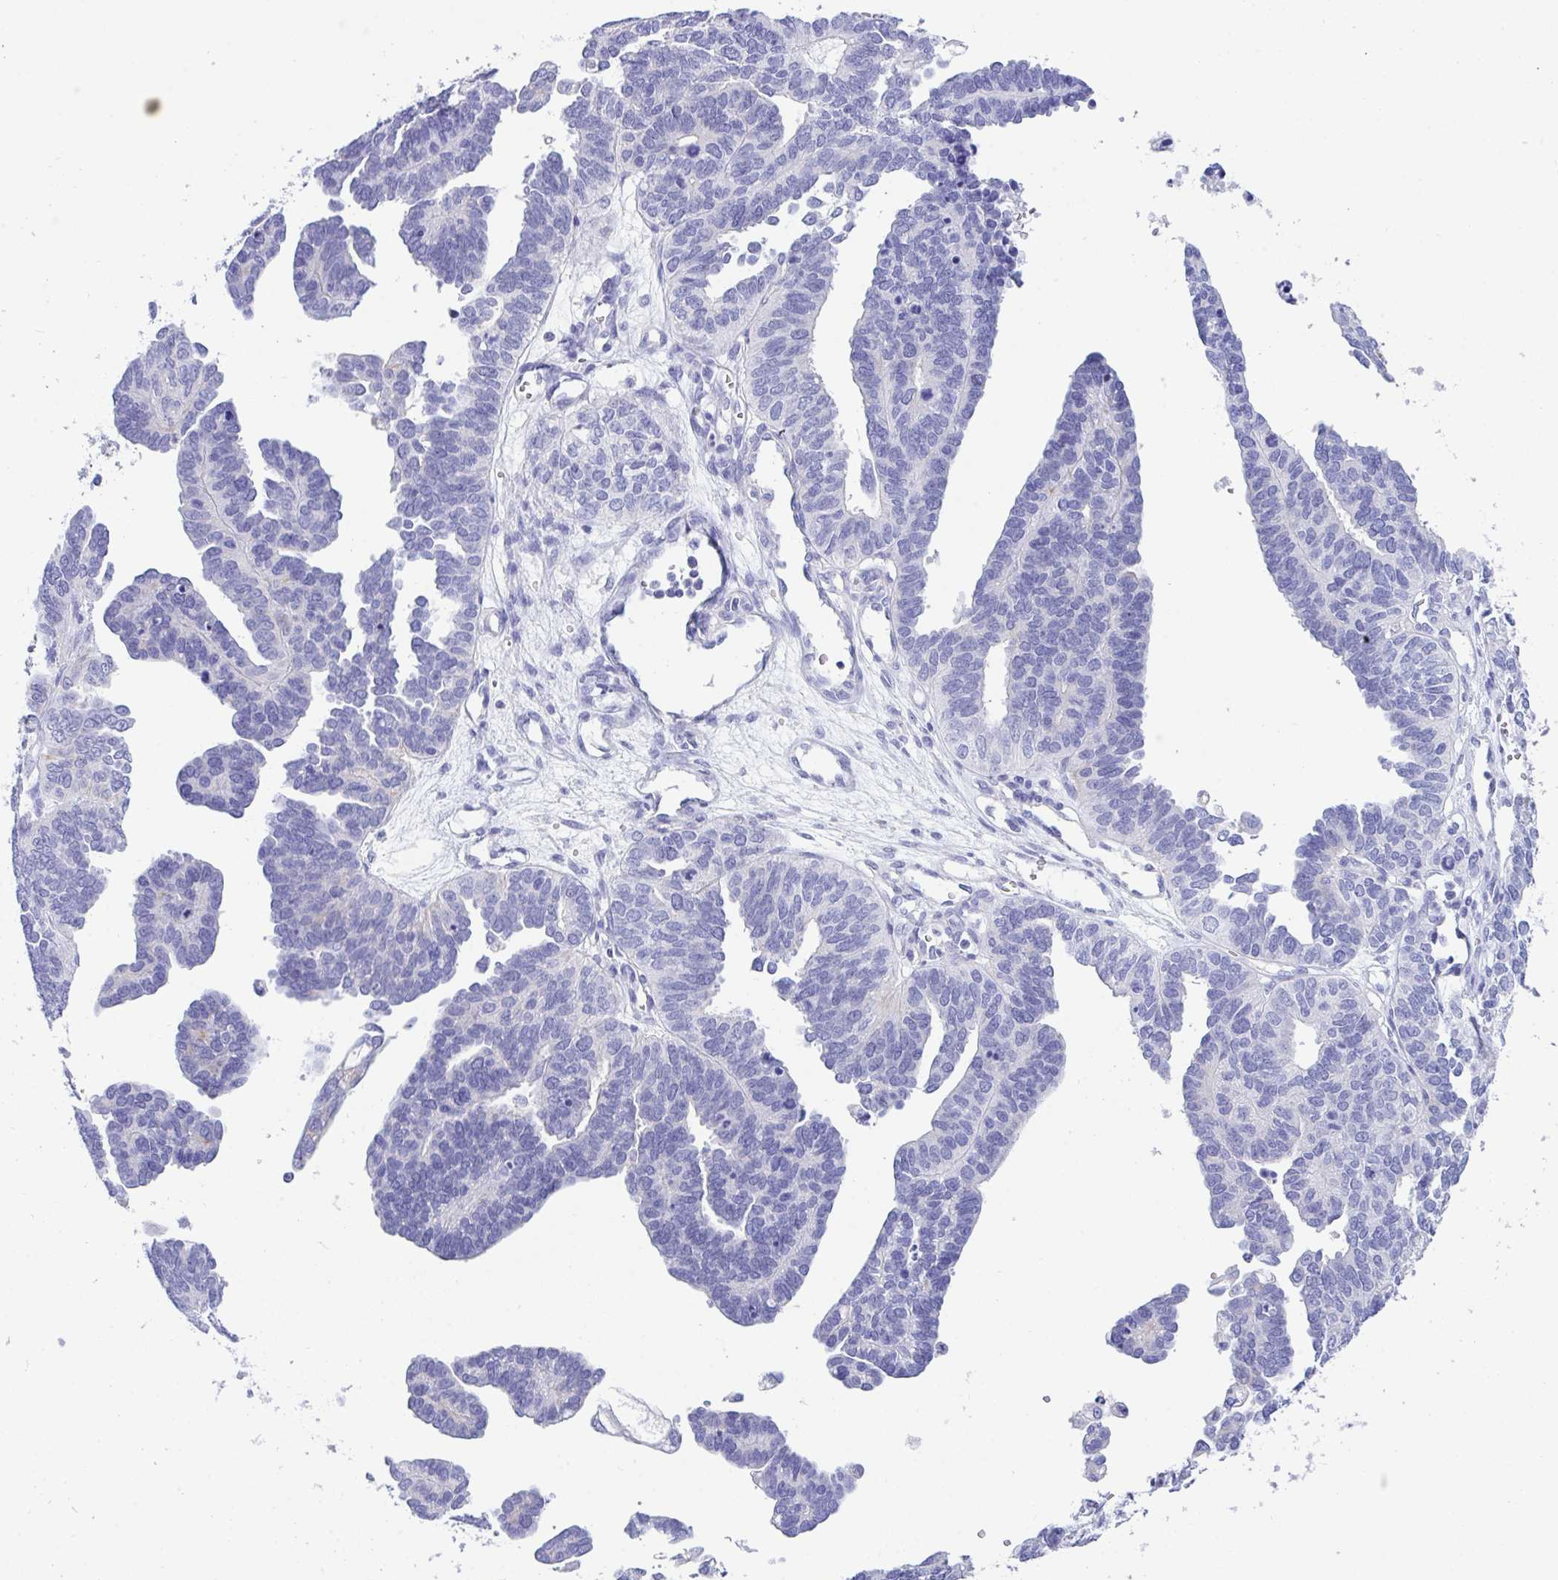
{"staining": {"intensity": "negative", "quantity": "none", "location": "none"}, "tissue": "ovarian cancer", "cell_type": "Tumor cells", "image_type": "cancer", "snomed": [{"axis": "morphology", "description": "Cystadenocarcinoma, serous, NOS"}, {"axis": "topography", "description": "Ovary"}], "caption": "The photomicrograph shows no significant staining in tumor cells of serous cystadenocarcinoma (ovarian).", "gene": "TMEM106B", "patient": {"sex": "female", "age": 51}}